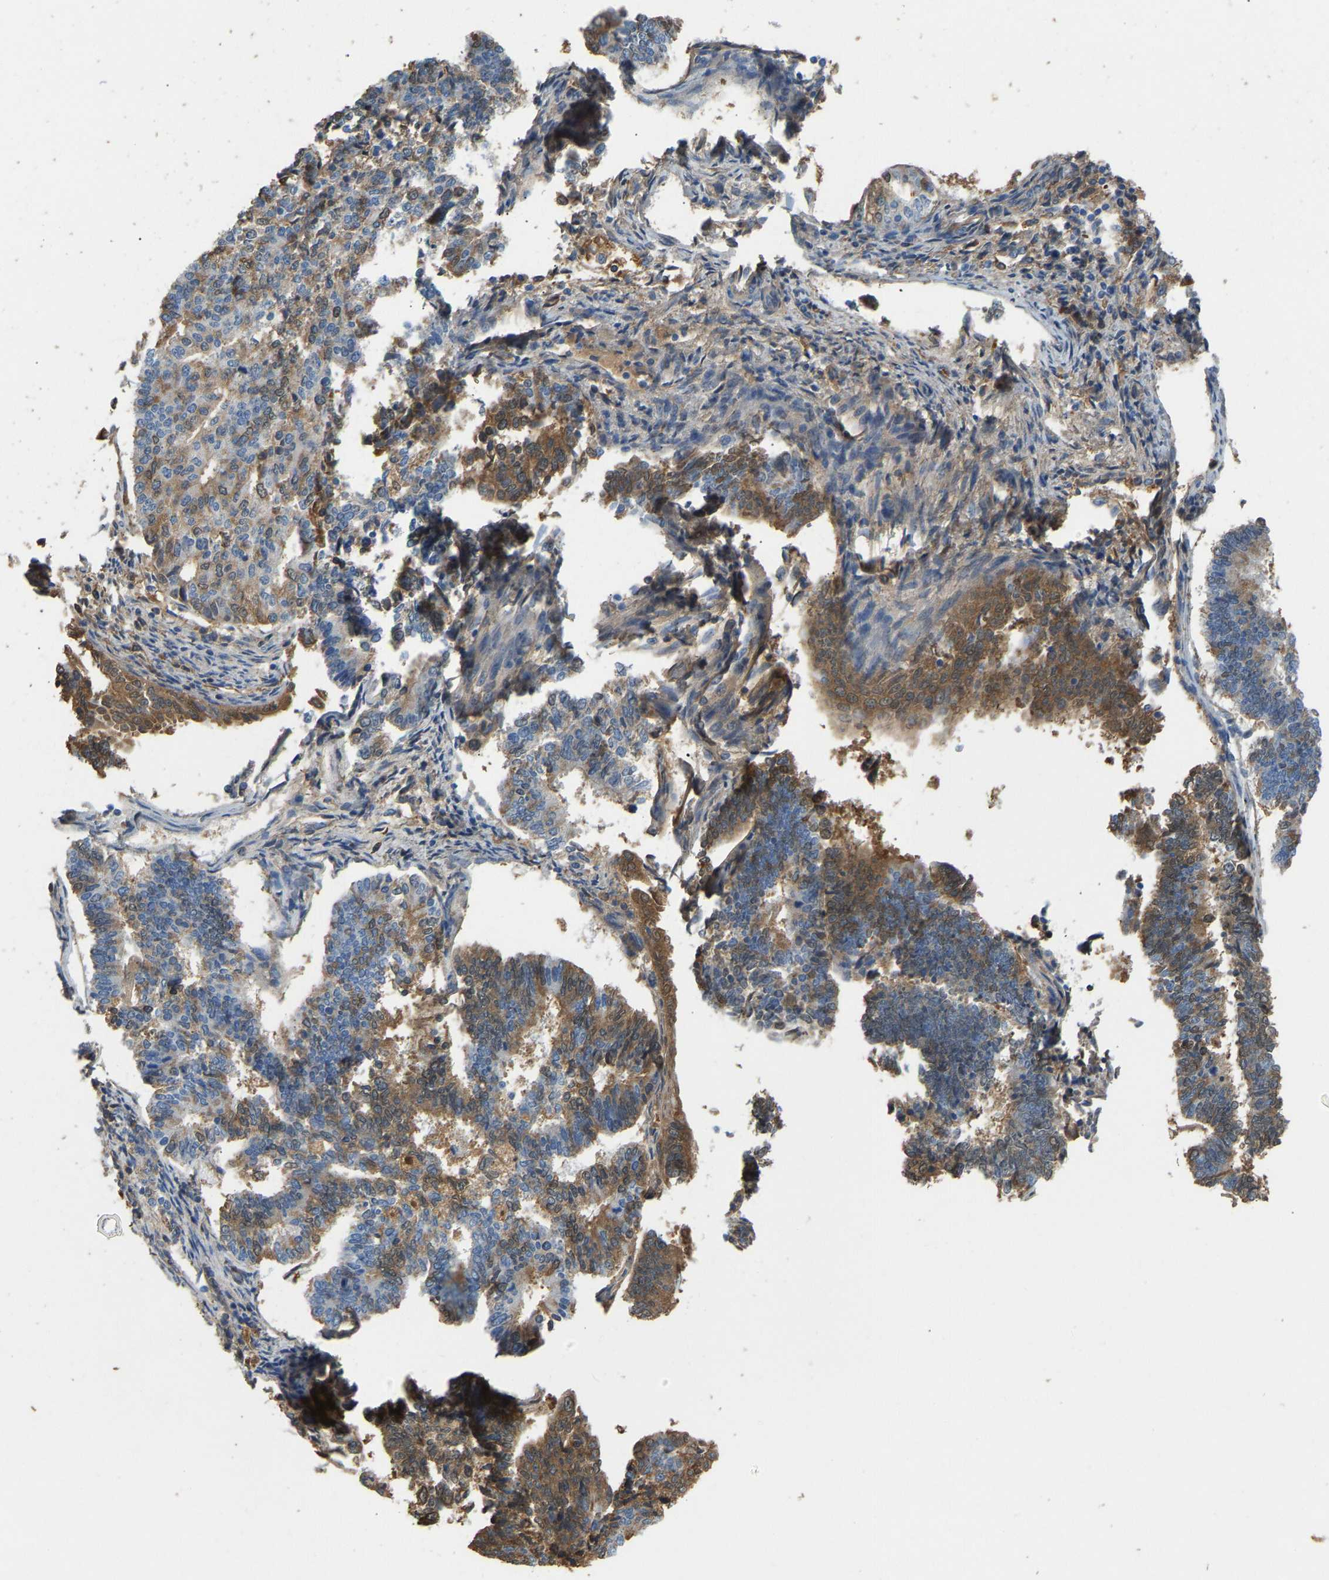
{"staining": {"intensity": "moderate", "quantity": "<25%", "location": "cytoplasmic/membranous"}, "tissue": "endometrial cancer", "cell_type": "Tumor cells", "image_type": "cancer", "snomed": [{"axis": "morphology", "description": "Adenocarcinoma, NOS"}, {"axis": "topography", "description": "Endometrium"}], "caption": "Endometrial adenocarcinoma was stained to show a protein in brown. There is low levels of moderate cytoplasmic/membranous staining in approximately <25% of tumor cells. (brown staining indicates protein expression, while blue staining denotes nuclei).", "gene": "STC1", "patient": {"sex": "female", "age": 70}}